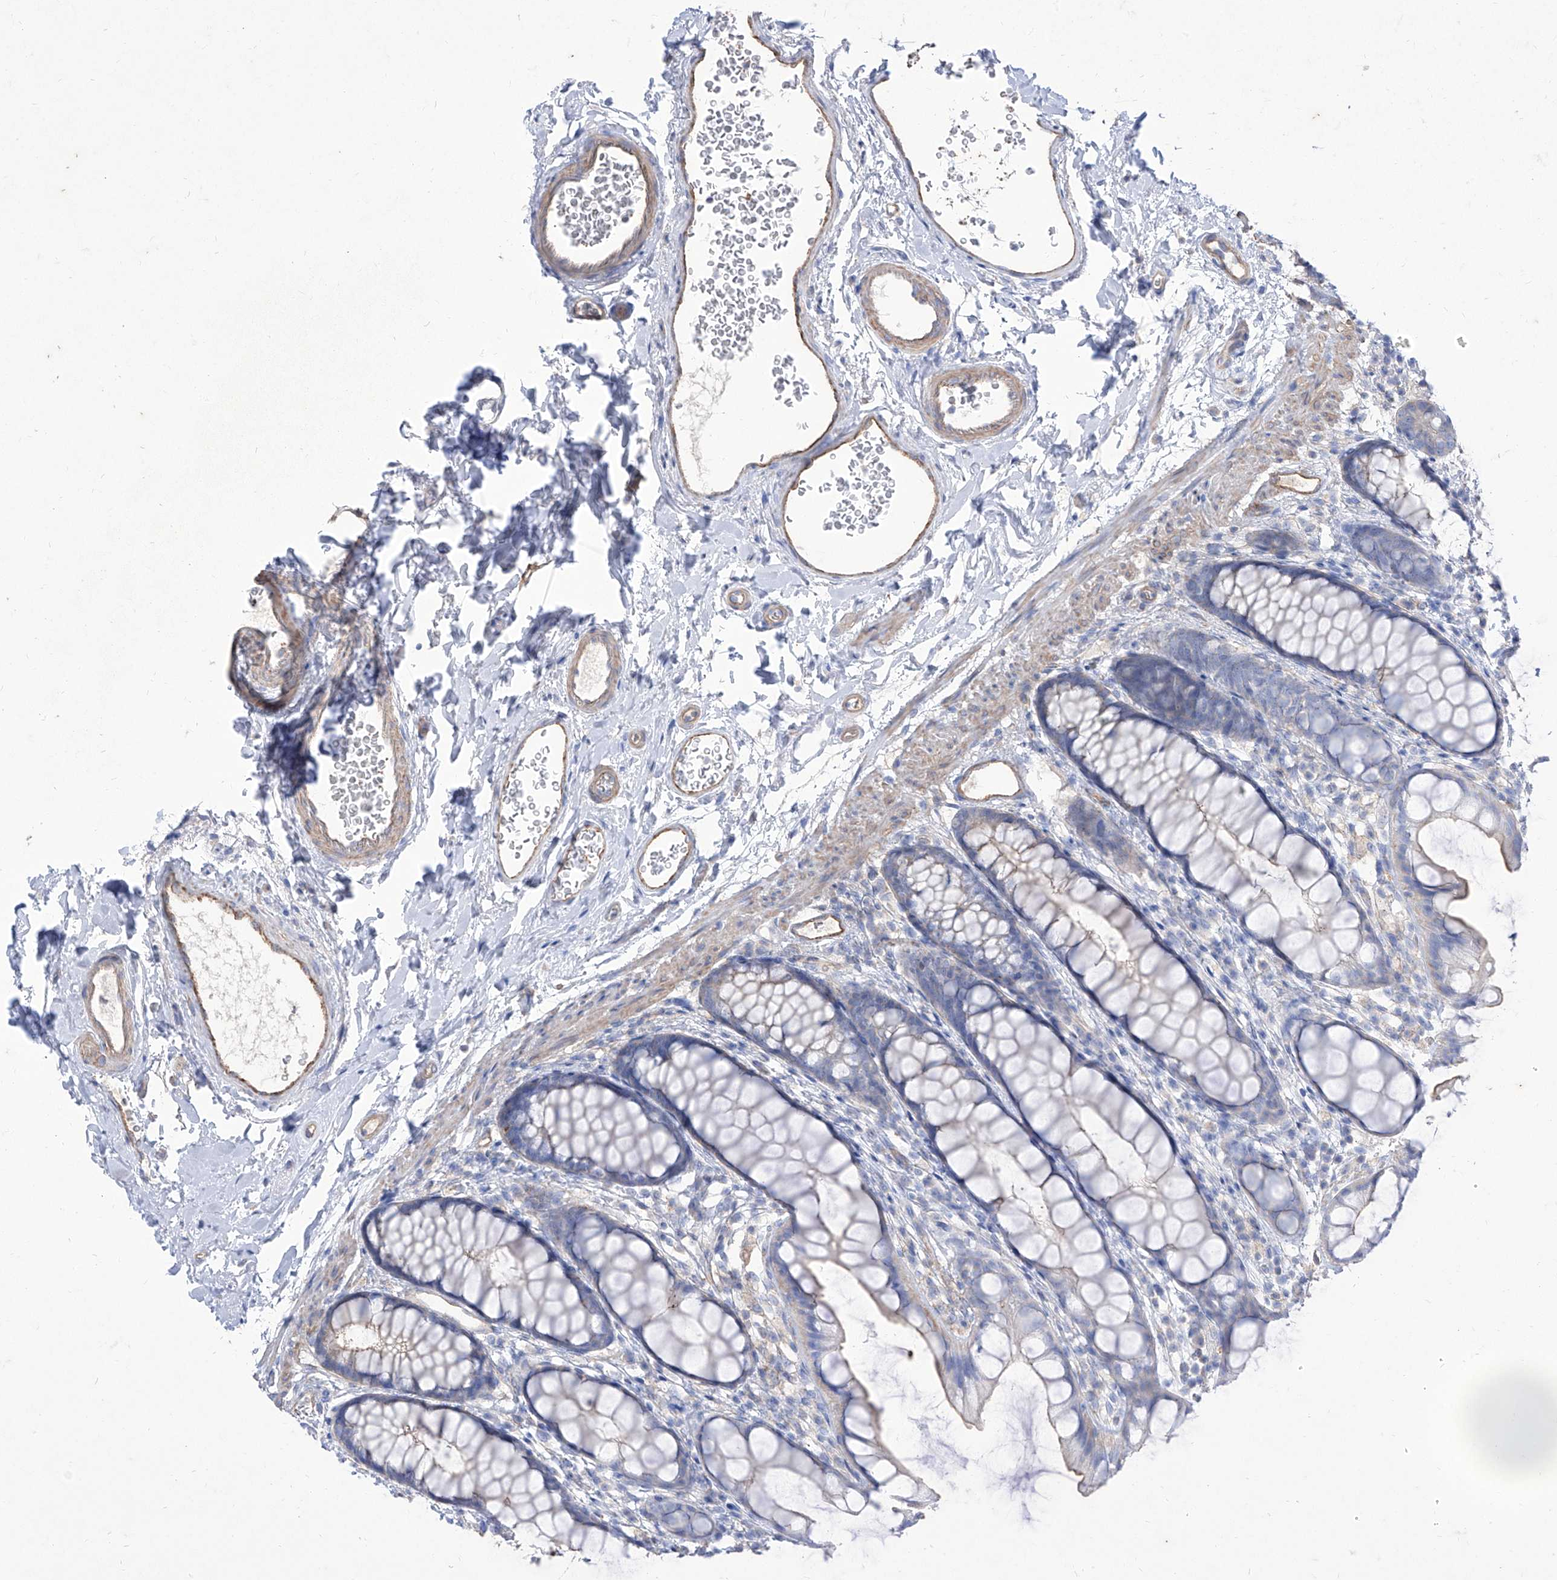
{"staining": {"intensity": "weak", "quantity": "<25%", "location": "cytoplasmic/membranous"}, "tissue": "rectum", "cell_type": "Glandular cells", "image_type": "normal", "snomed": [{"axis": "morphology", "description": "Normal tissue, NOS"}, {"axis": "topography", "description": "Rectum"}], "caption": "Rectum stained for a protein using immunohistochemistry (IHC) exhibits no expression glandular cells.", "gene": "C1orf74", "patient": {"sex": "female", "age": 65}}